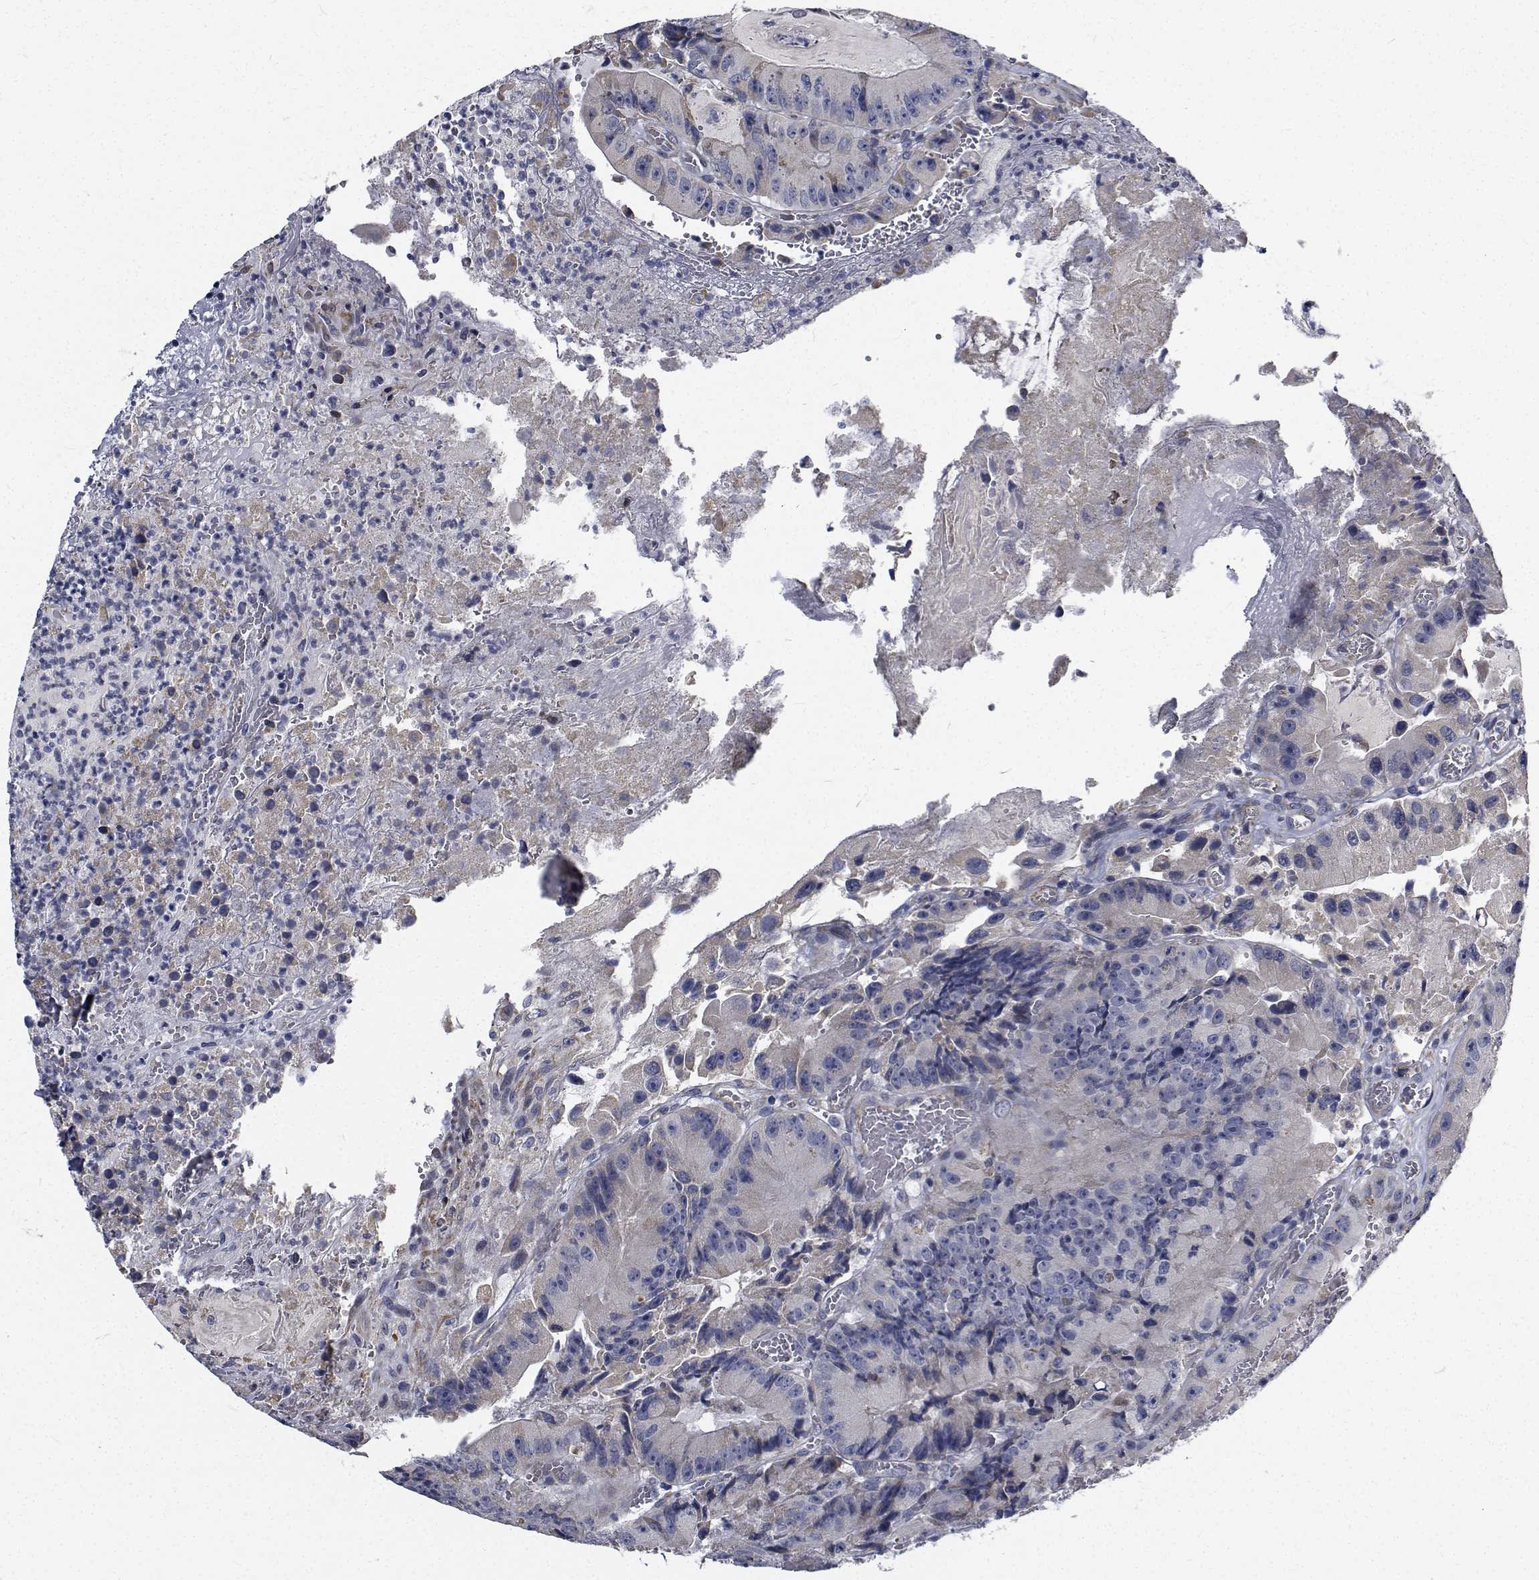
{"staining": {"intensity": "negative", "quantity": "none", "location": "none"}, "tissue": "colorectal cancer", "cell_type": "Tumor cells", "image_type": "cancer", "snomed": [{"axis": "morphology", "description": "Adenocarcinoma, NOS"}, {"axis": "topography", "description": "Colon"}], "caption": "This is a photomicrograph of immunohistochemistry (IHC) staining of colorectal adenocarcinoma, which shows no staining in tumor cells.", "gene": "TTBK1", "patient": {"sex": "female", "age": 86}}